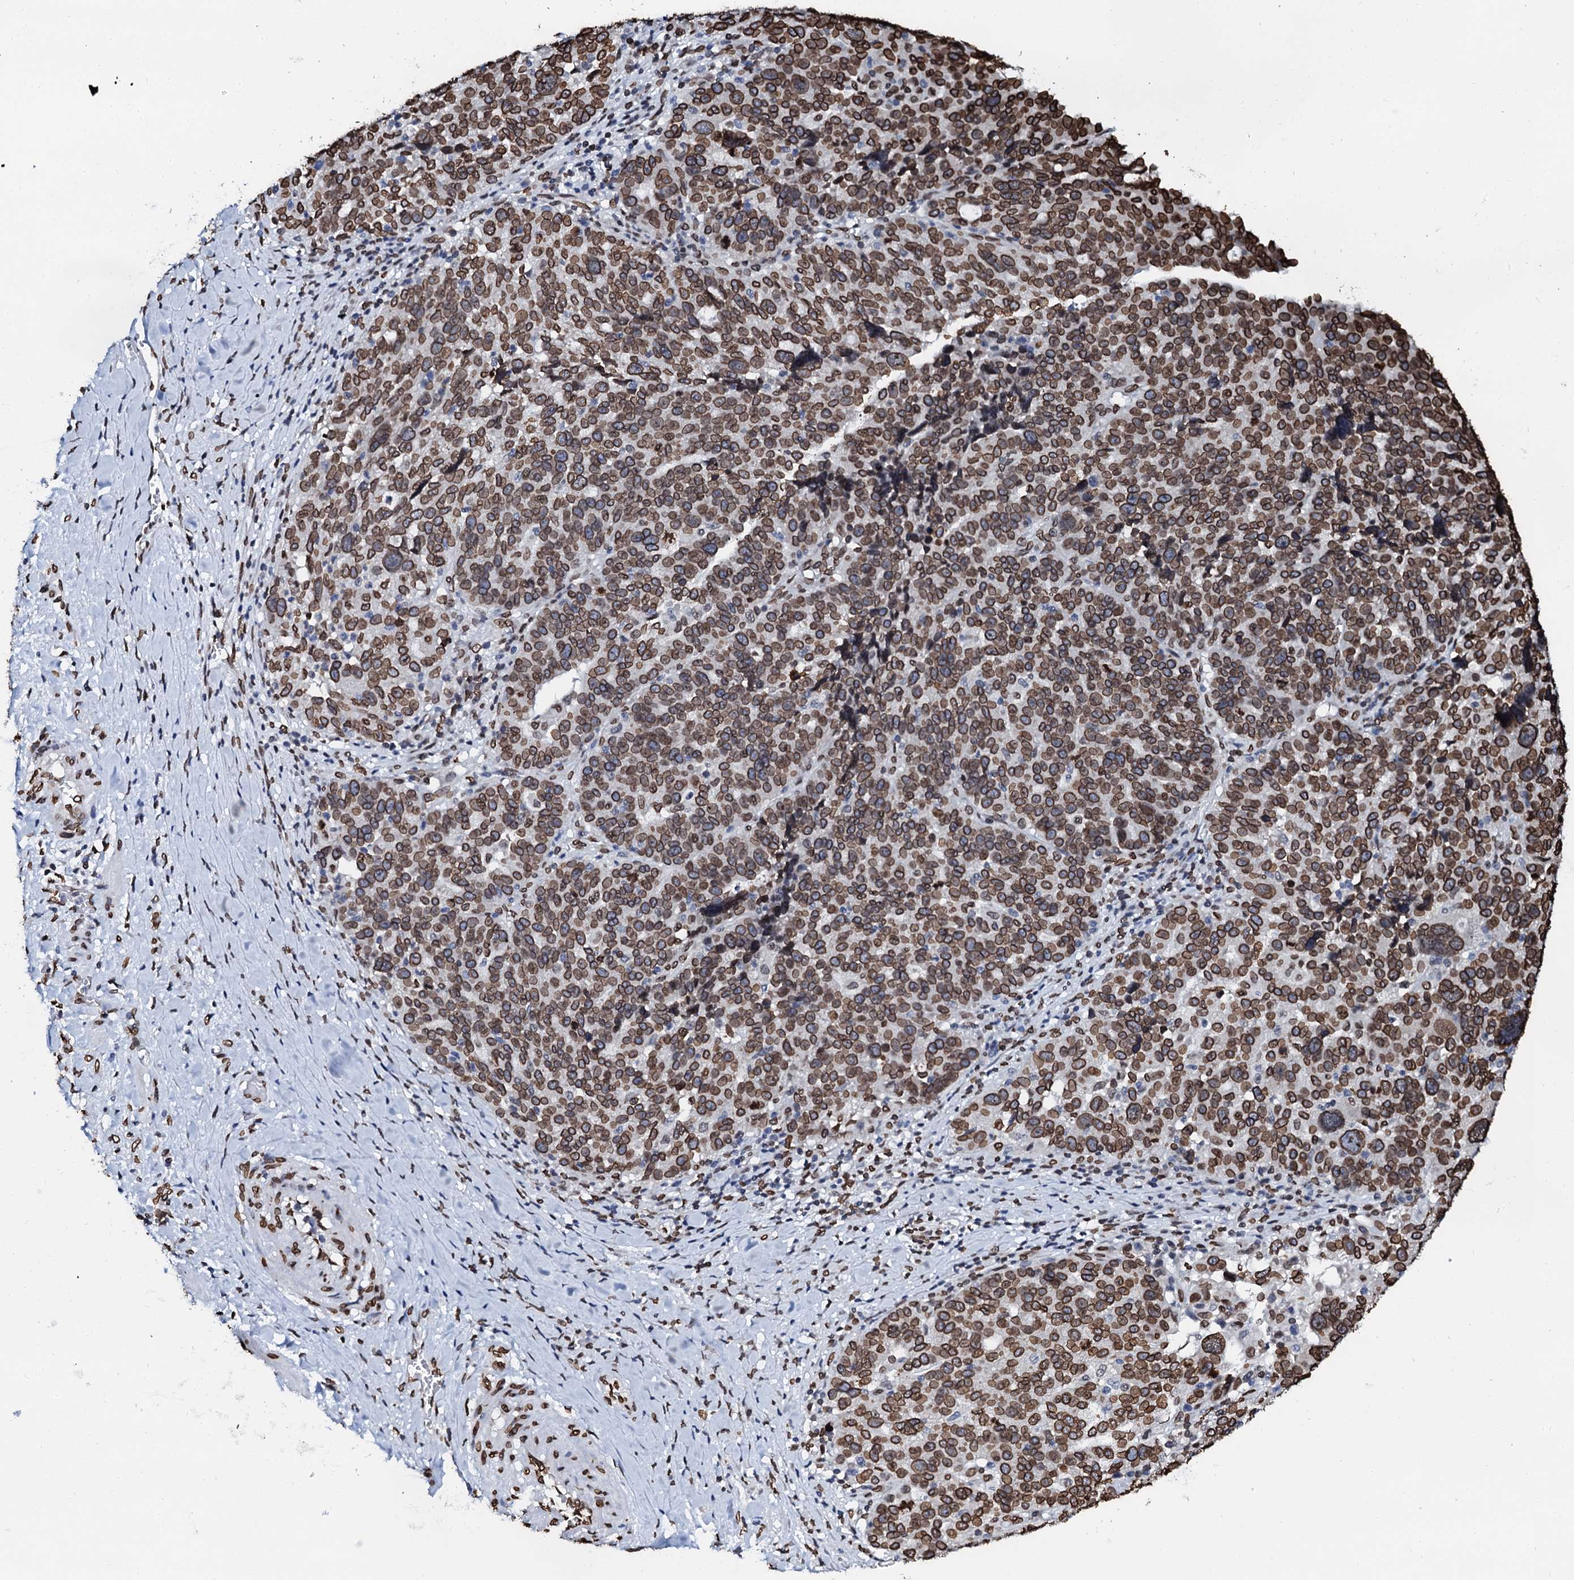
{"staining": {"intensity": "strong", "quantity": ">75%", "location": "cytoplasmic/membranous,nuclear"}, "tissue": "ovarian cancer", "cell_type": "Tumor cells", "image_type": "cancer", "snomed": [{"axis": "morphology", "description": "Cystadenocarcinoma, serous, NOS"}, {"axis": "topography", "description": "Ovary"}], "caption": "The image displays immunohistochemical staining of ovarian serous cystadenocarcinoma. There is strong cytoplasmic/membranous and nuclear positivity is appreciated in approximately >75% of tumor cells.", "gene": "KATNAL2", "patient": {"sex": "female", "age": 59}}